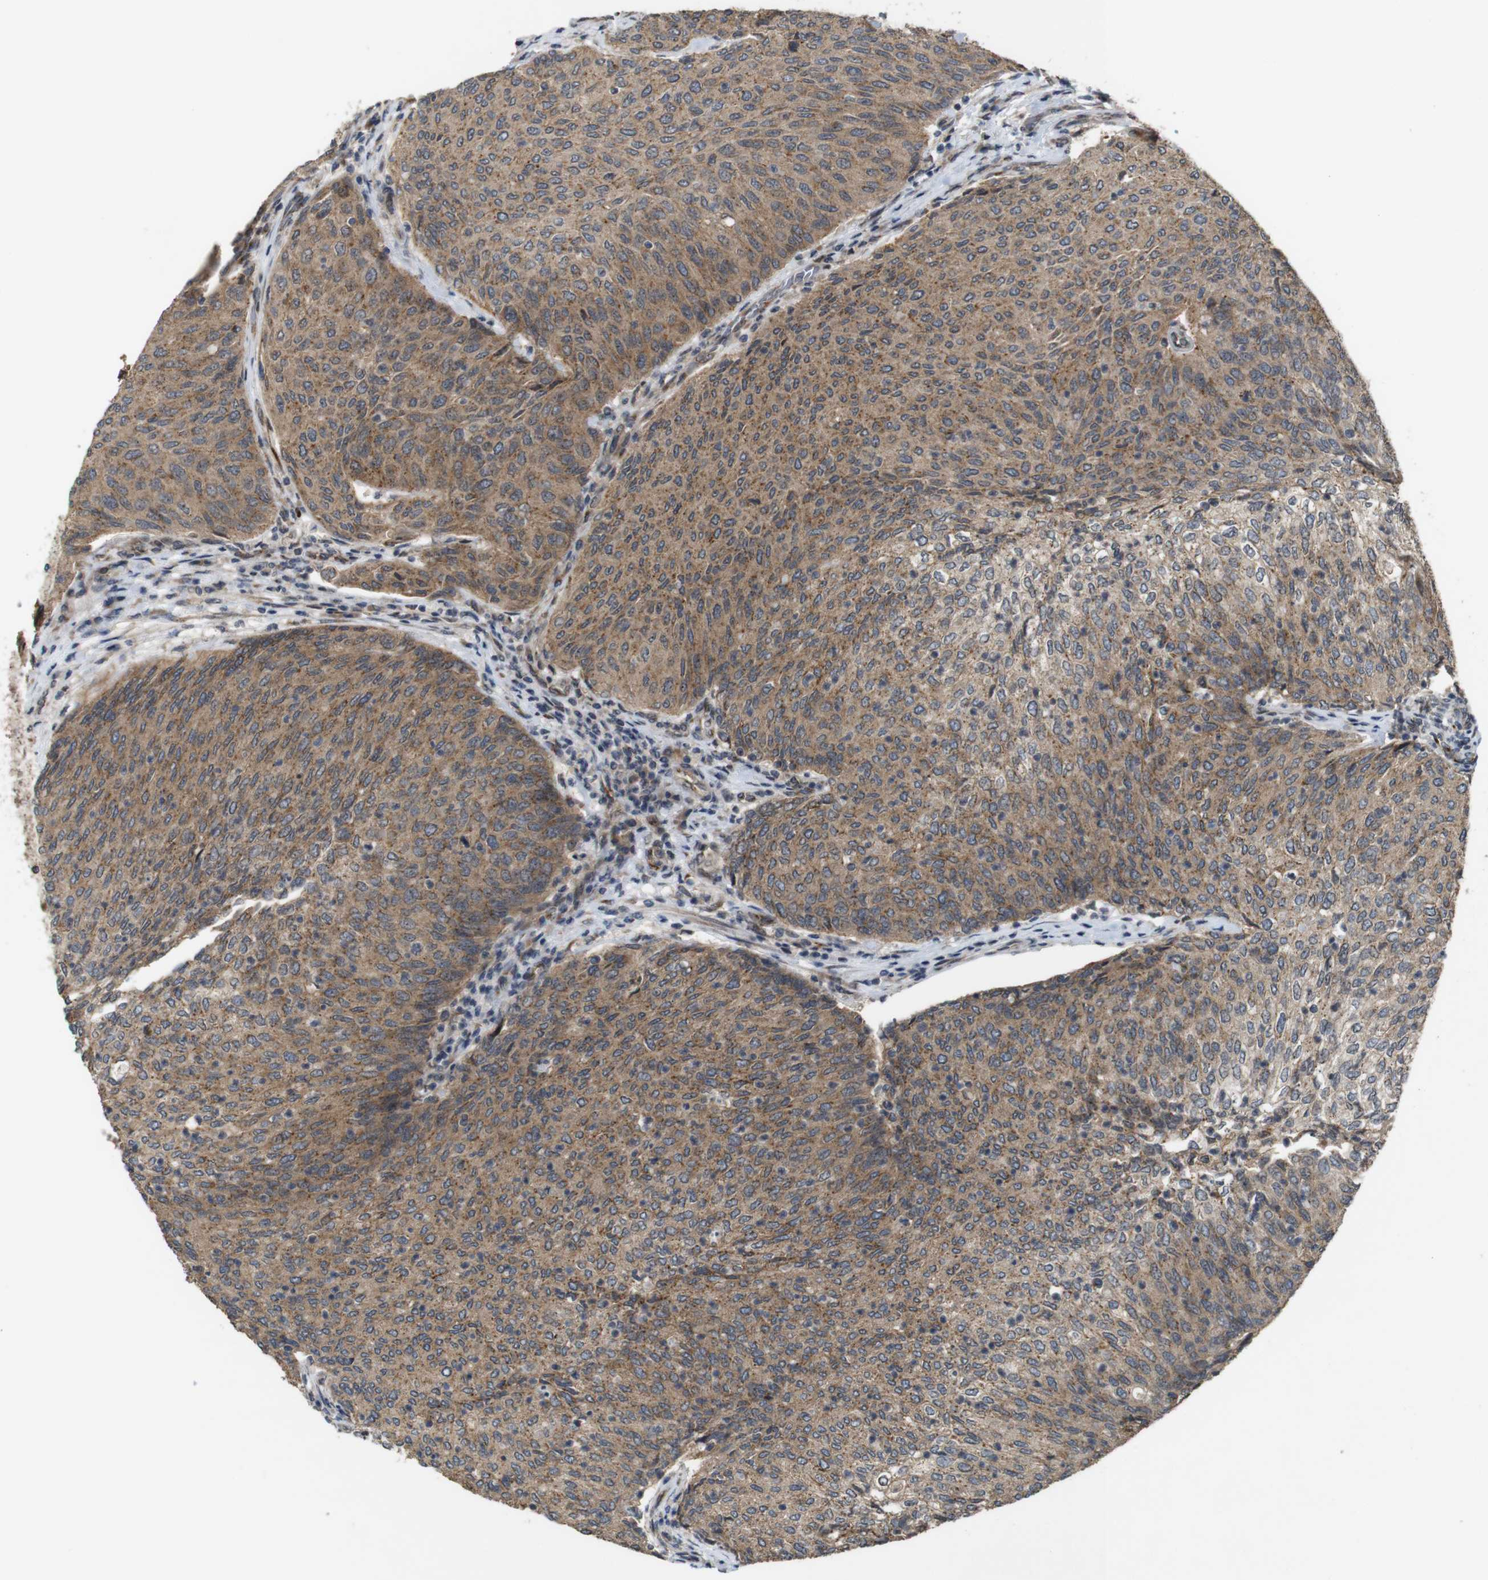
{"staining": {"intensity": "moderate", "quantity": ">75%", "location": "cytoplasmic/membranous"}, "tissue": "urothelial cancer", "cell_type": "Tumor cells", "image_type": "cancer", "snomed": [{"axis": "morphology", "description": "Urothelial carcinoma, Low grade"}, {"axis": "topography", "description": "Urinary bladder"}], "caption": "Immunohistochemistry histopathology image of human urothelial cancer stained for a protein (brown), which displays medium levels of moderate cytoplasmic/membranous staining in about >75% of tumor cells.", "gene": "EFCAB14", "patient": {"sex": "female", "age": 79}}